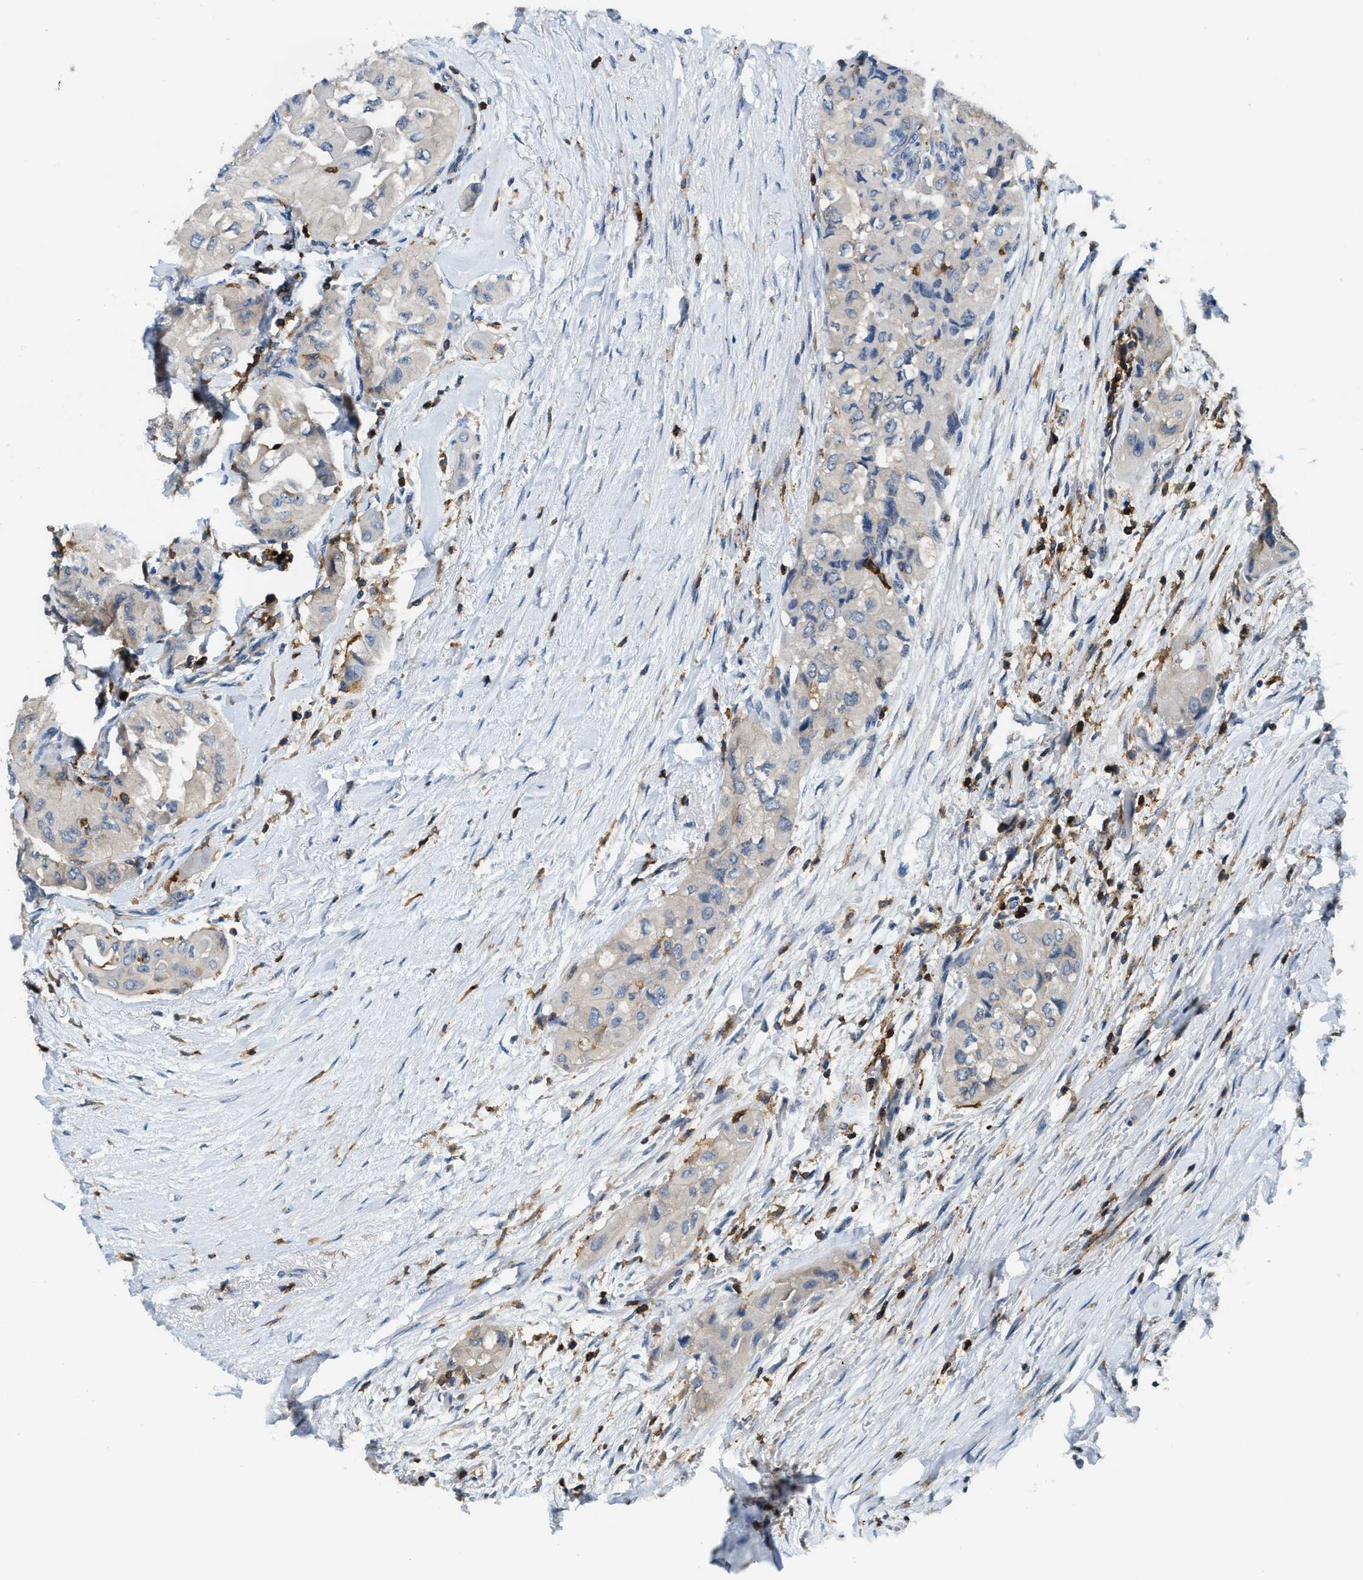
{"staining": {"intensity": "negative", "quantity": "none", "location": "none"}, "tissue": "thyroid cancer", "cell_type": "Tumor cells", "image_type": "cancer", "snomed": [{"axis": "morphology", "description": "Papillary adenocarcinoma, NOS"}, {"axis": "topography", "description": "Thyroid gland"}], "caption": "A micrograph of thyroid cancer stained for a protein exhibits no brown staining in tumor cells.", "gene": "MYO1G", "patient": {"sex": "female", "age": 59}}